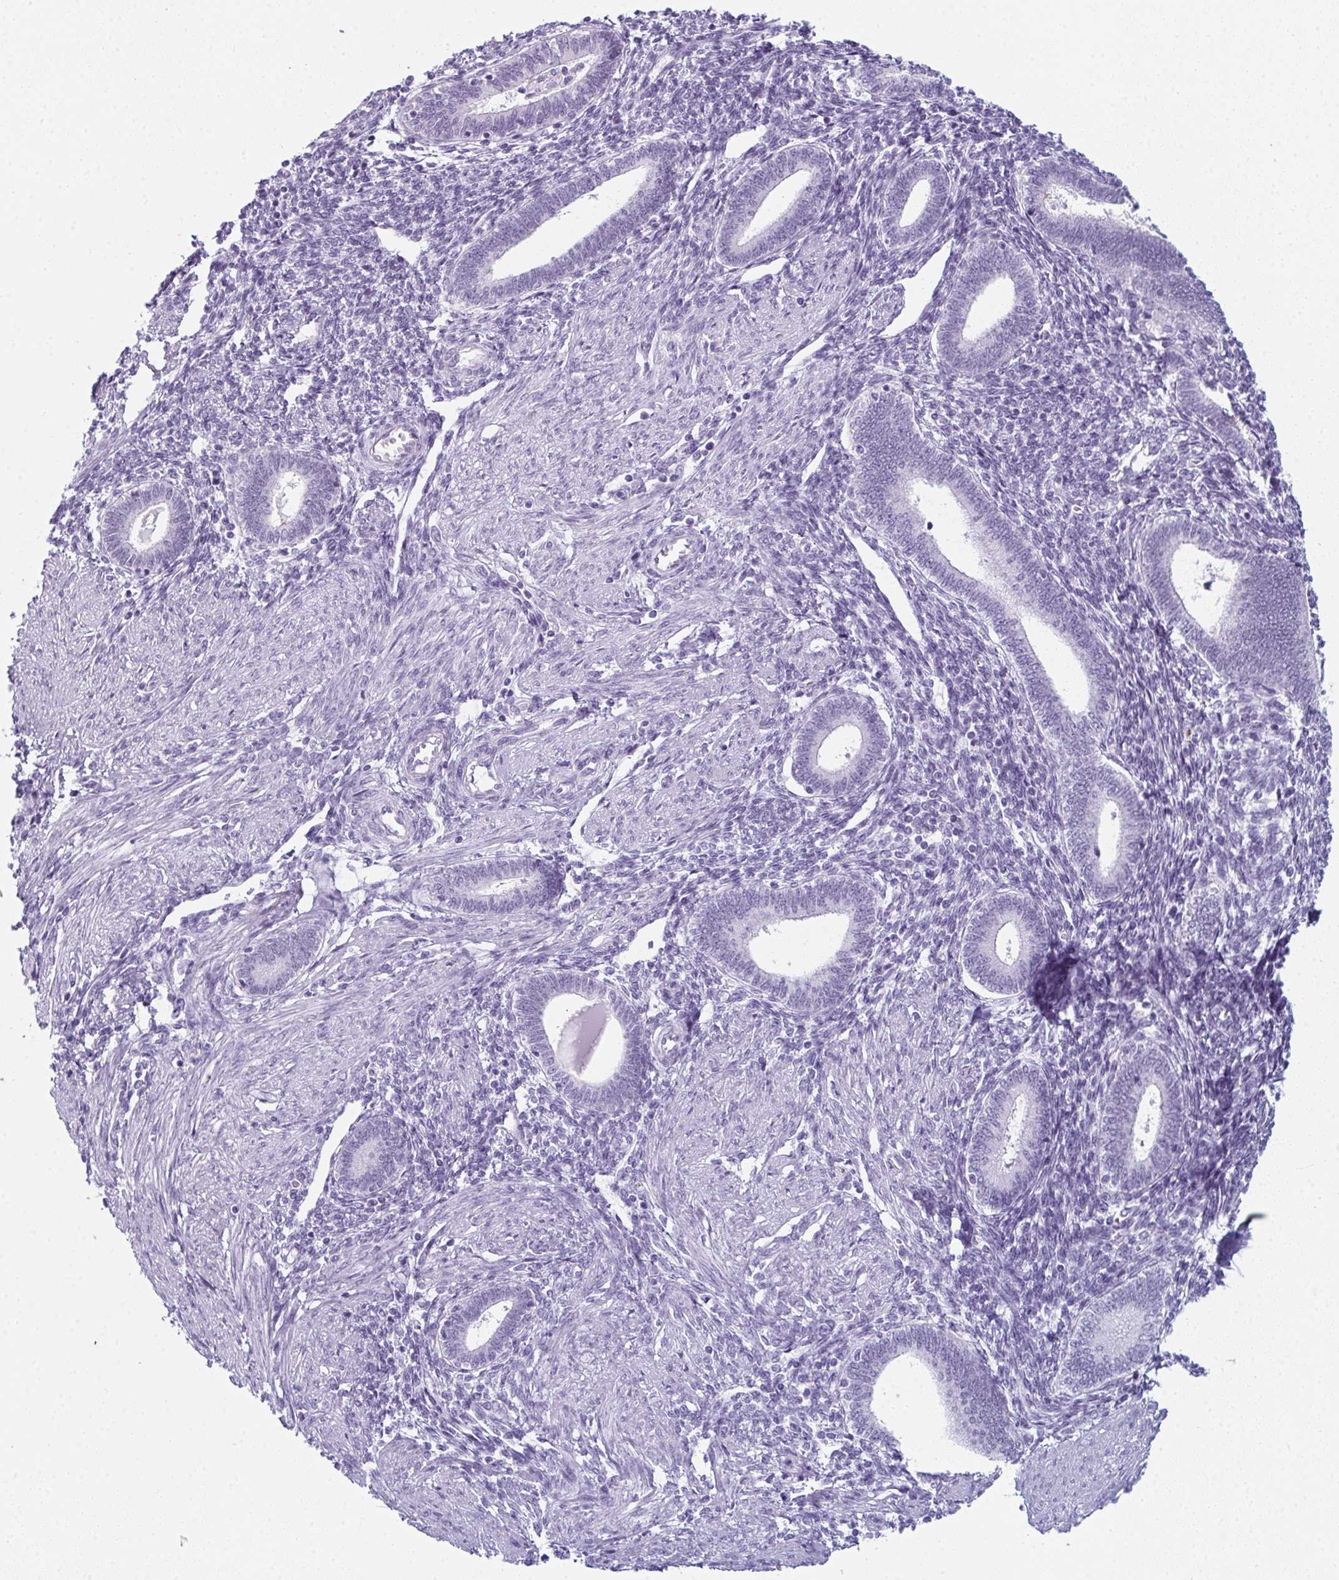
{"staining": {"intensity": "negative", "quantity": "none", "location": "none"}, "tissue": "endometrium", "cell_type": "Cells in endometrial stroma", "image_type": "normal", "snomed": [{"axis": "morphology", "description": "Normal tissue, NOS"}, {"axis": "topography", "description": "Endometrium"}], "caption": "This is an immunohistochemistry micrograph of benign endometrium. There is no positivity in cells in endometrial stroma.", "gene": "ENKUR", "patient": {"sex": "female", "age": 42}}